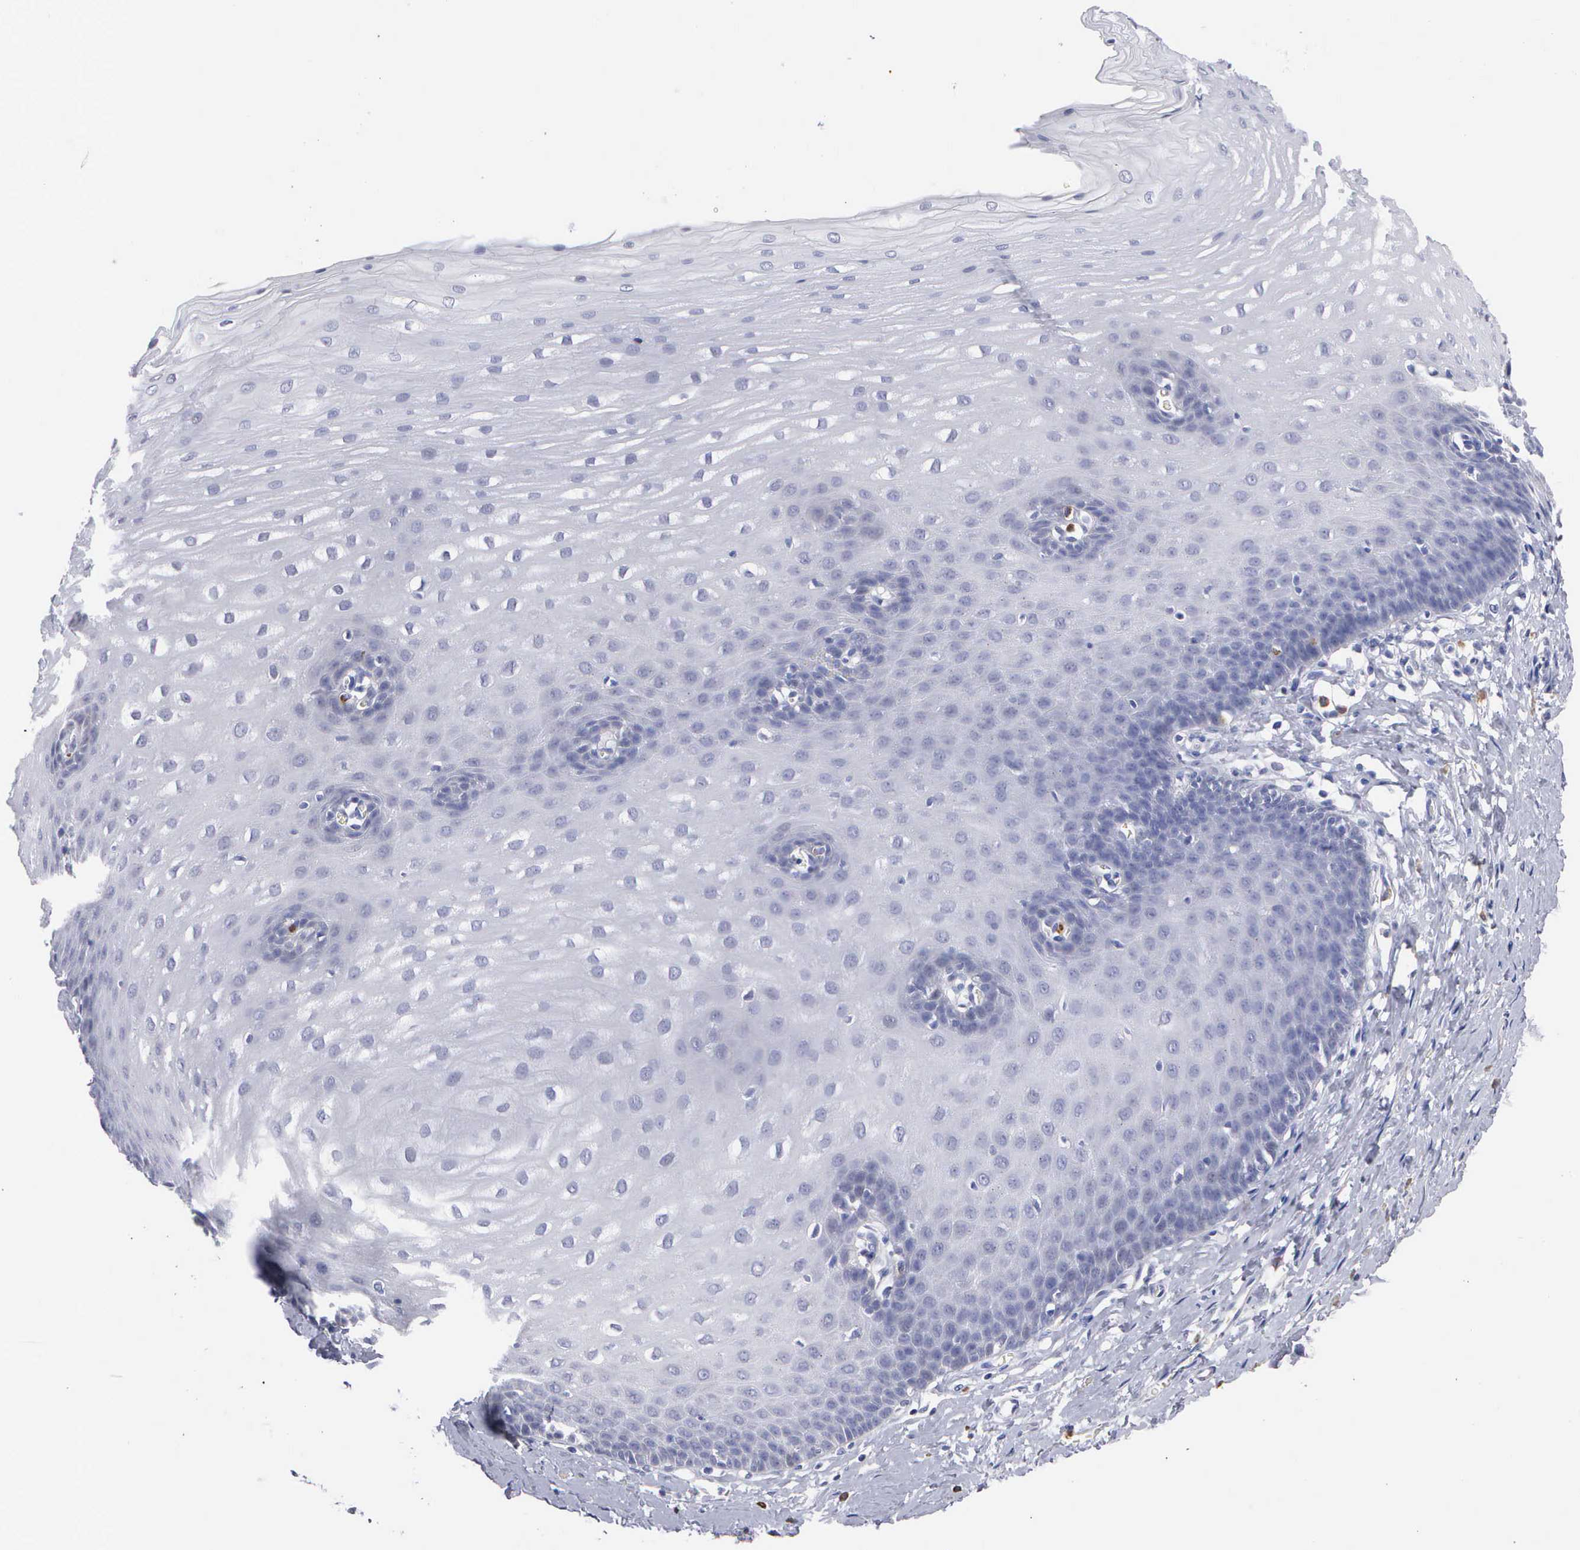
{"staining": {"intensity": "negative", "quantity": "none", "location": "none"}, "tissue": "esophagus", "cell_type": "Squamous epithelial cells", "image_type": "normal", "snomed": [{"axis": "morphology", "description": "Normal tissue, NOS"}, {"axis": "topography", "description": "Esophagus"}], "caption": "An image of esophagus stained for a protein demonstrates no brown staining in squamous epithelial cells. (DAB immunohistochemistry (IHC) visualized using brightfield microscopy, high magnification).", "gene": "ELFN2", "patient": {"sex": "male", "age": 70}}